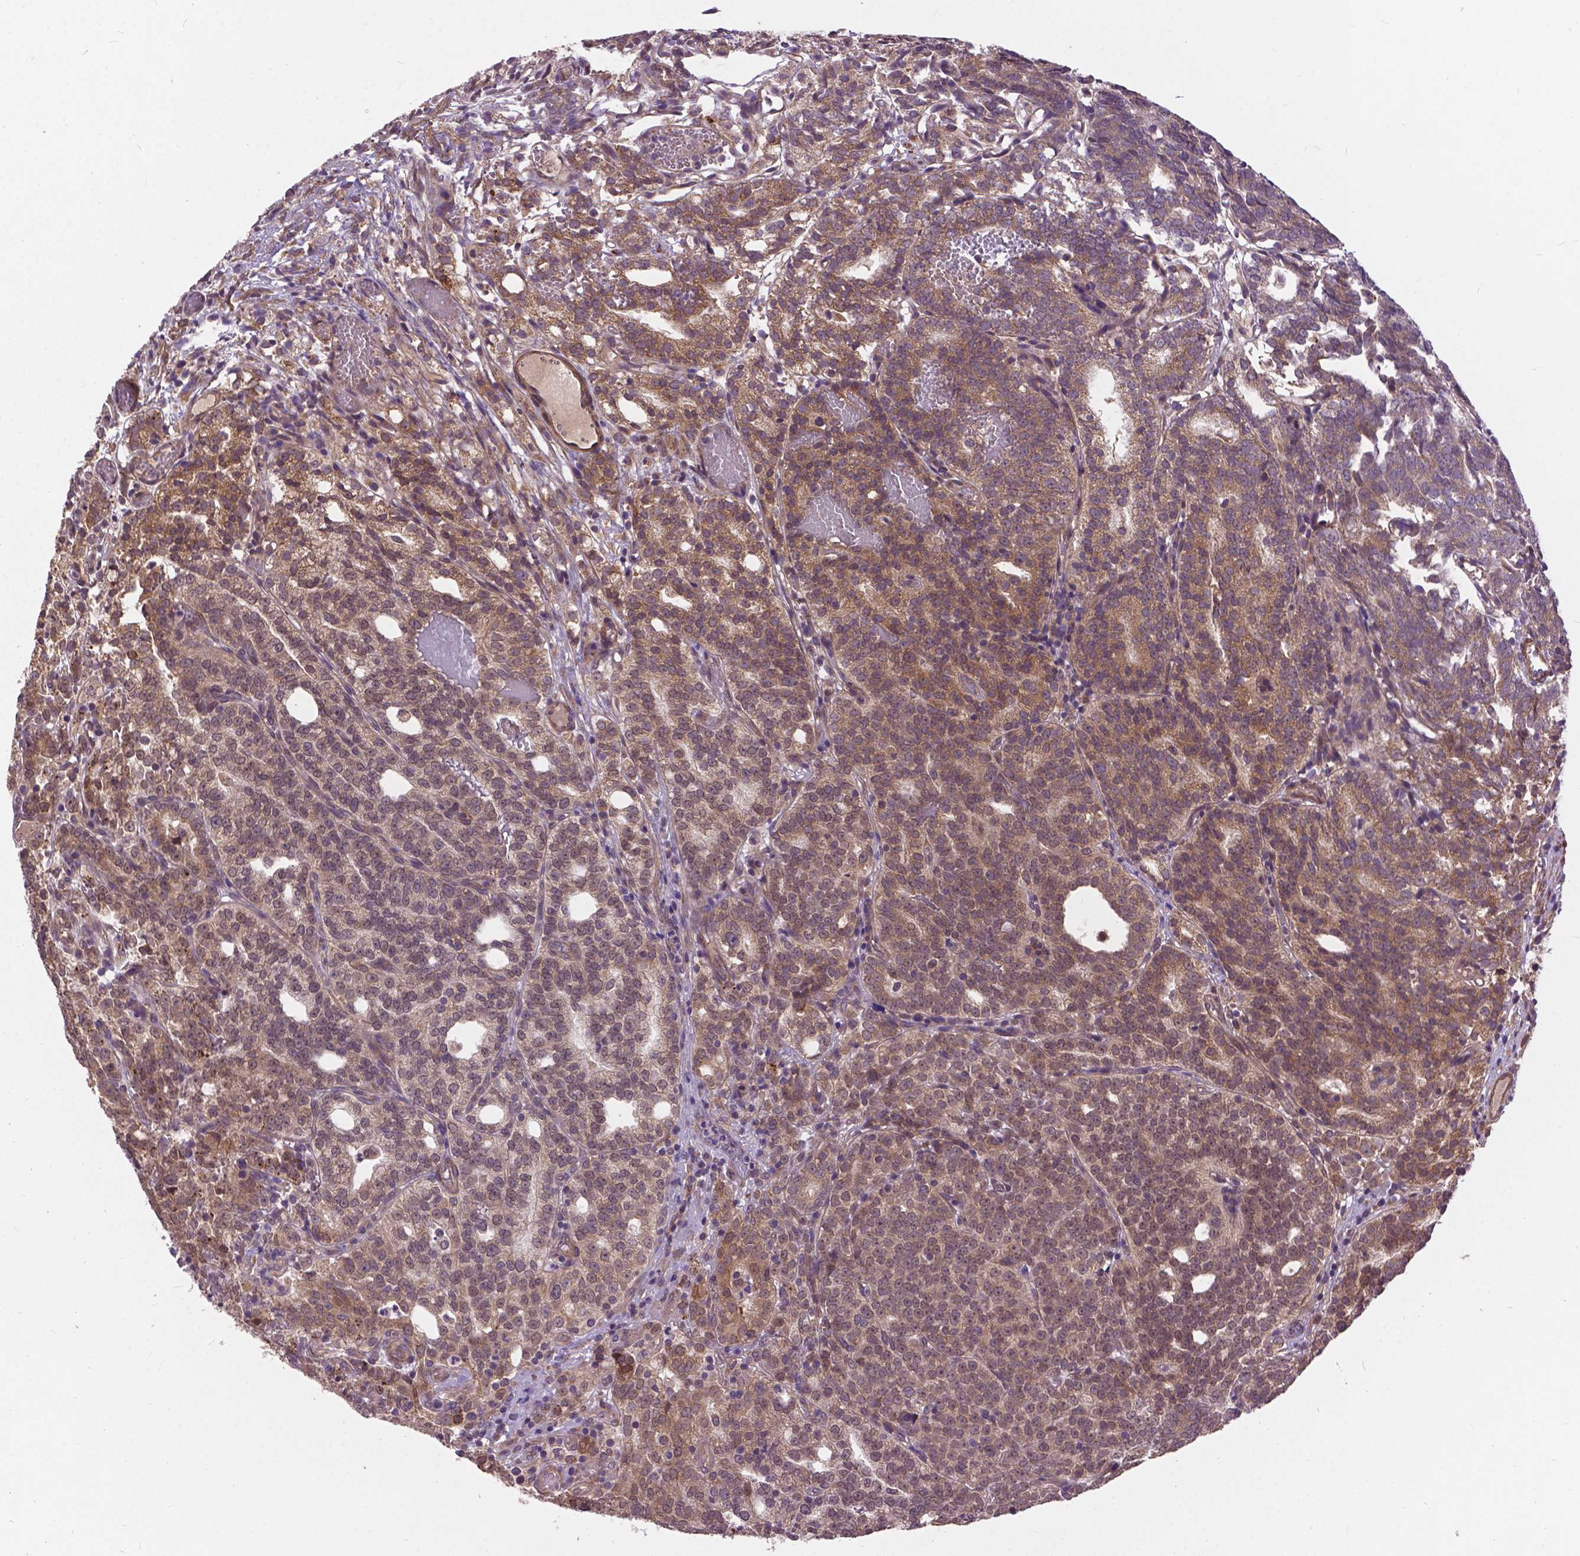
{"staining": {"intensity": "moderate", "quantity": ">75%", "location": "cytoplasmic/membranous"}, "tissue": "prostate cancer", "cell_type": "Tumor cells", "image_type": "cancer", "snomed": [{"axis": "morphology", "description": "Adenocarcinoma, High grade"}, {"axis": "topography", "description": "Prostate"}], "caption": "About >75% of tumor cells in human prostate cancer (high-grade adenocarcinoma) display moderate cytoplasmic/membranous protein expression as visualized by brown immunohistochemical staining.", "gene": "ZNF616", "patient": {"sex": "male", "age": 53}}